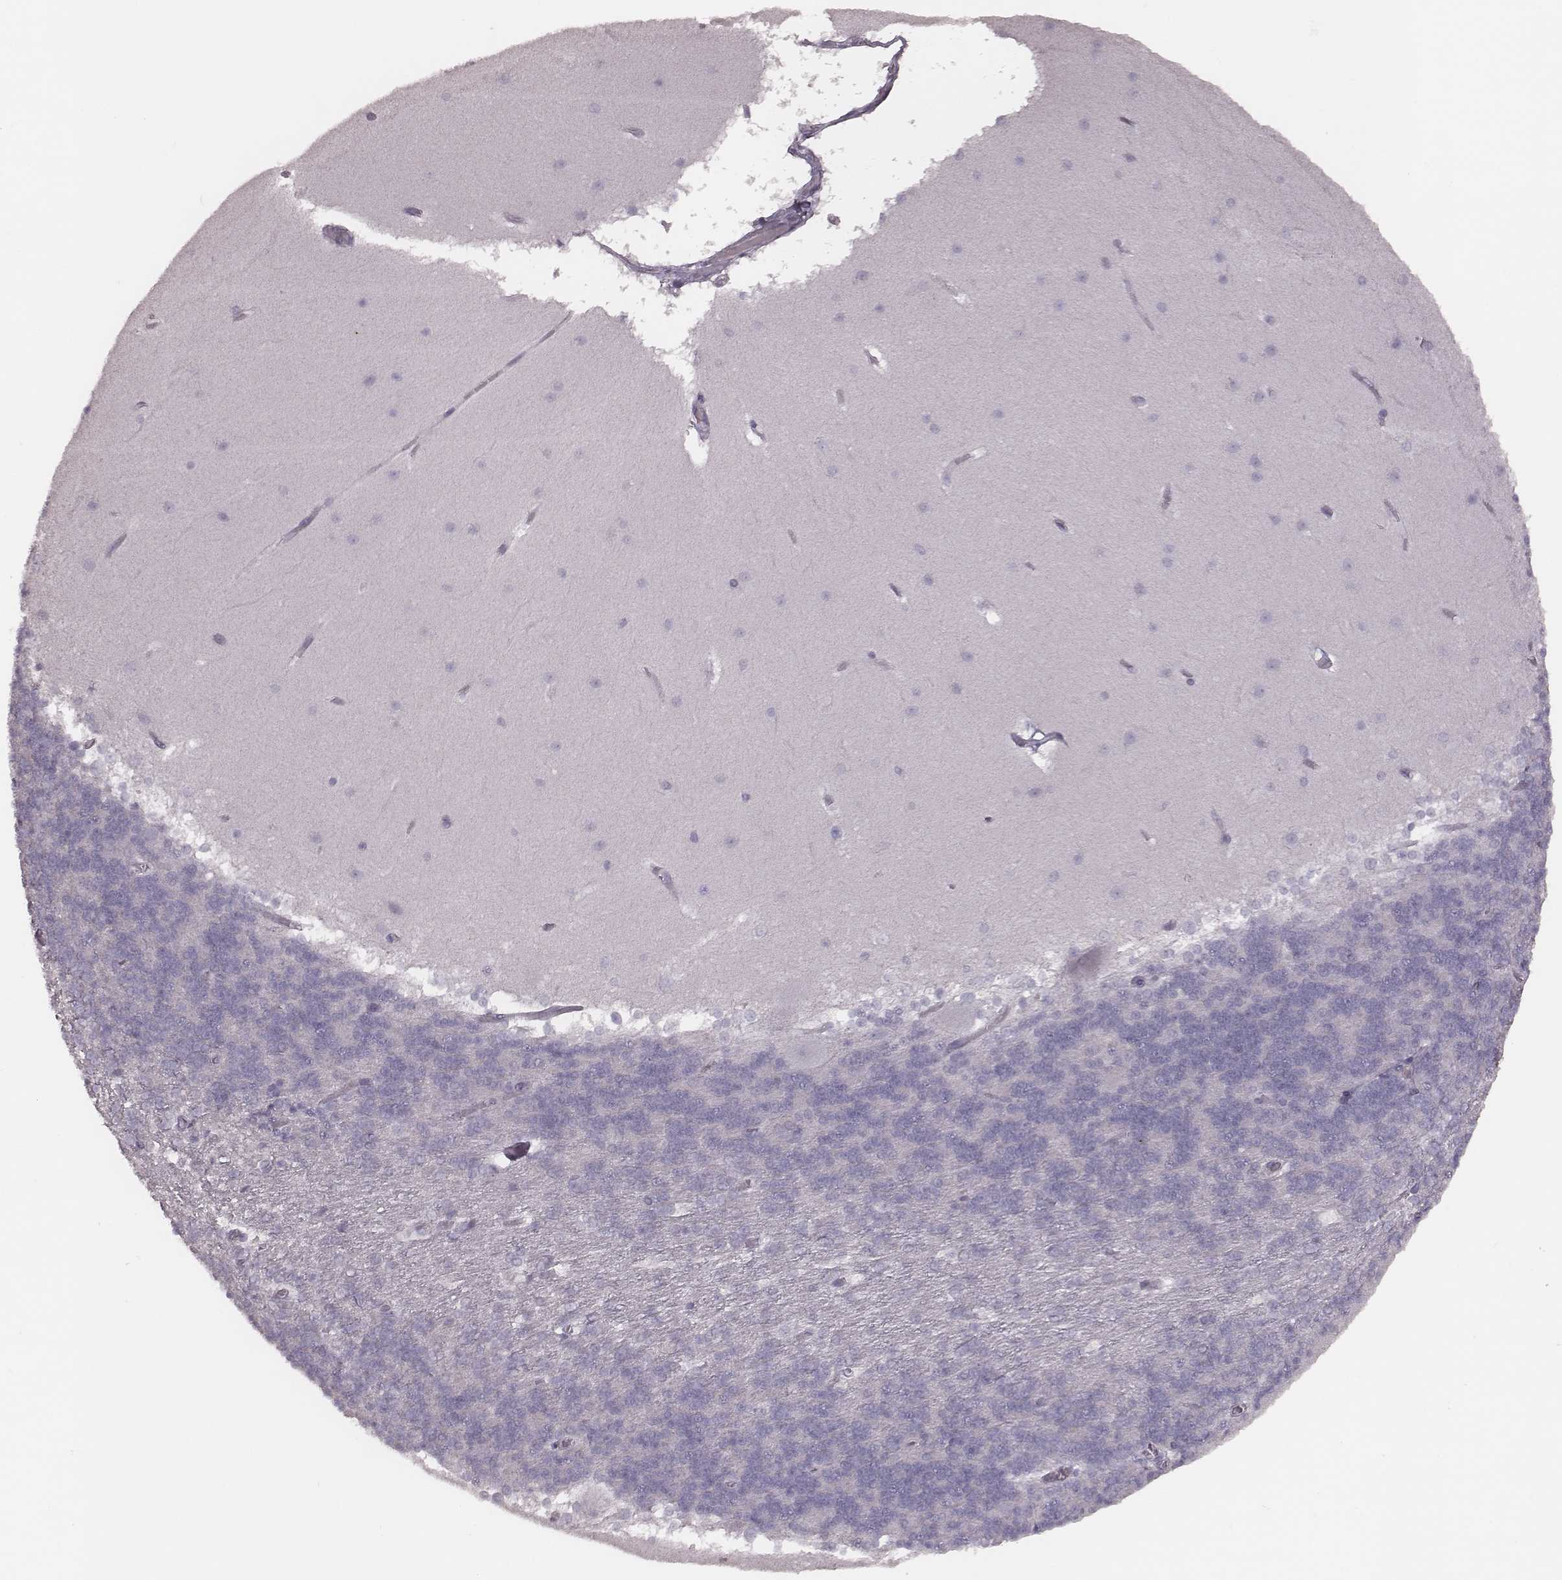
{"staining": {"intensity": "negative", "quantity": "none", "location": "none"}, "tissue": "cerebellum", "cell_type": "Cells in granular layer", "image_type": "normal", "snomed": [{"axis": "morphology", "description": "Normal tissue, NOS"}, {"axis": "topography", "description": "Cerebellum"}], "caption": "Immunohistochemical staining of unremarkable cerebellum exhibits no significant positivity in cells in granular layer. (Brightfield microscopy of DAB (3,3'-diaminobenzidine) immunohistochemistry (IHC) at high magnification).", "gene": "PDCD1", "patient": {"sex": "female", "age": 19}}